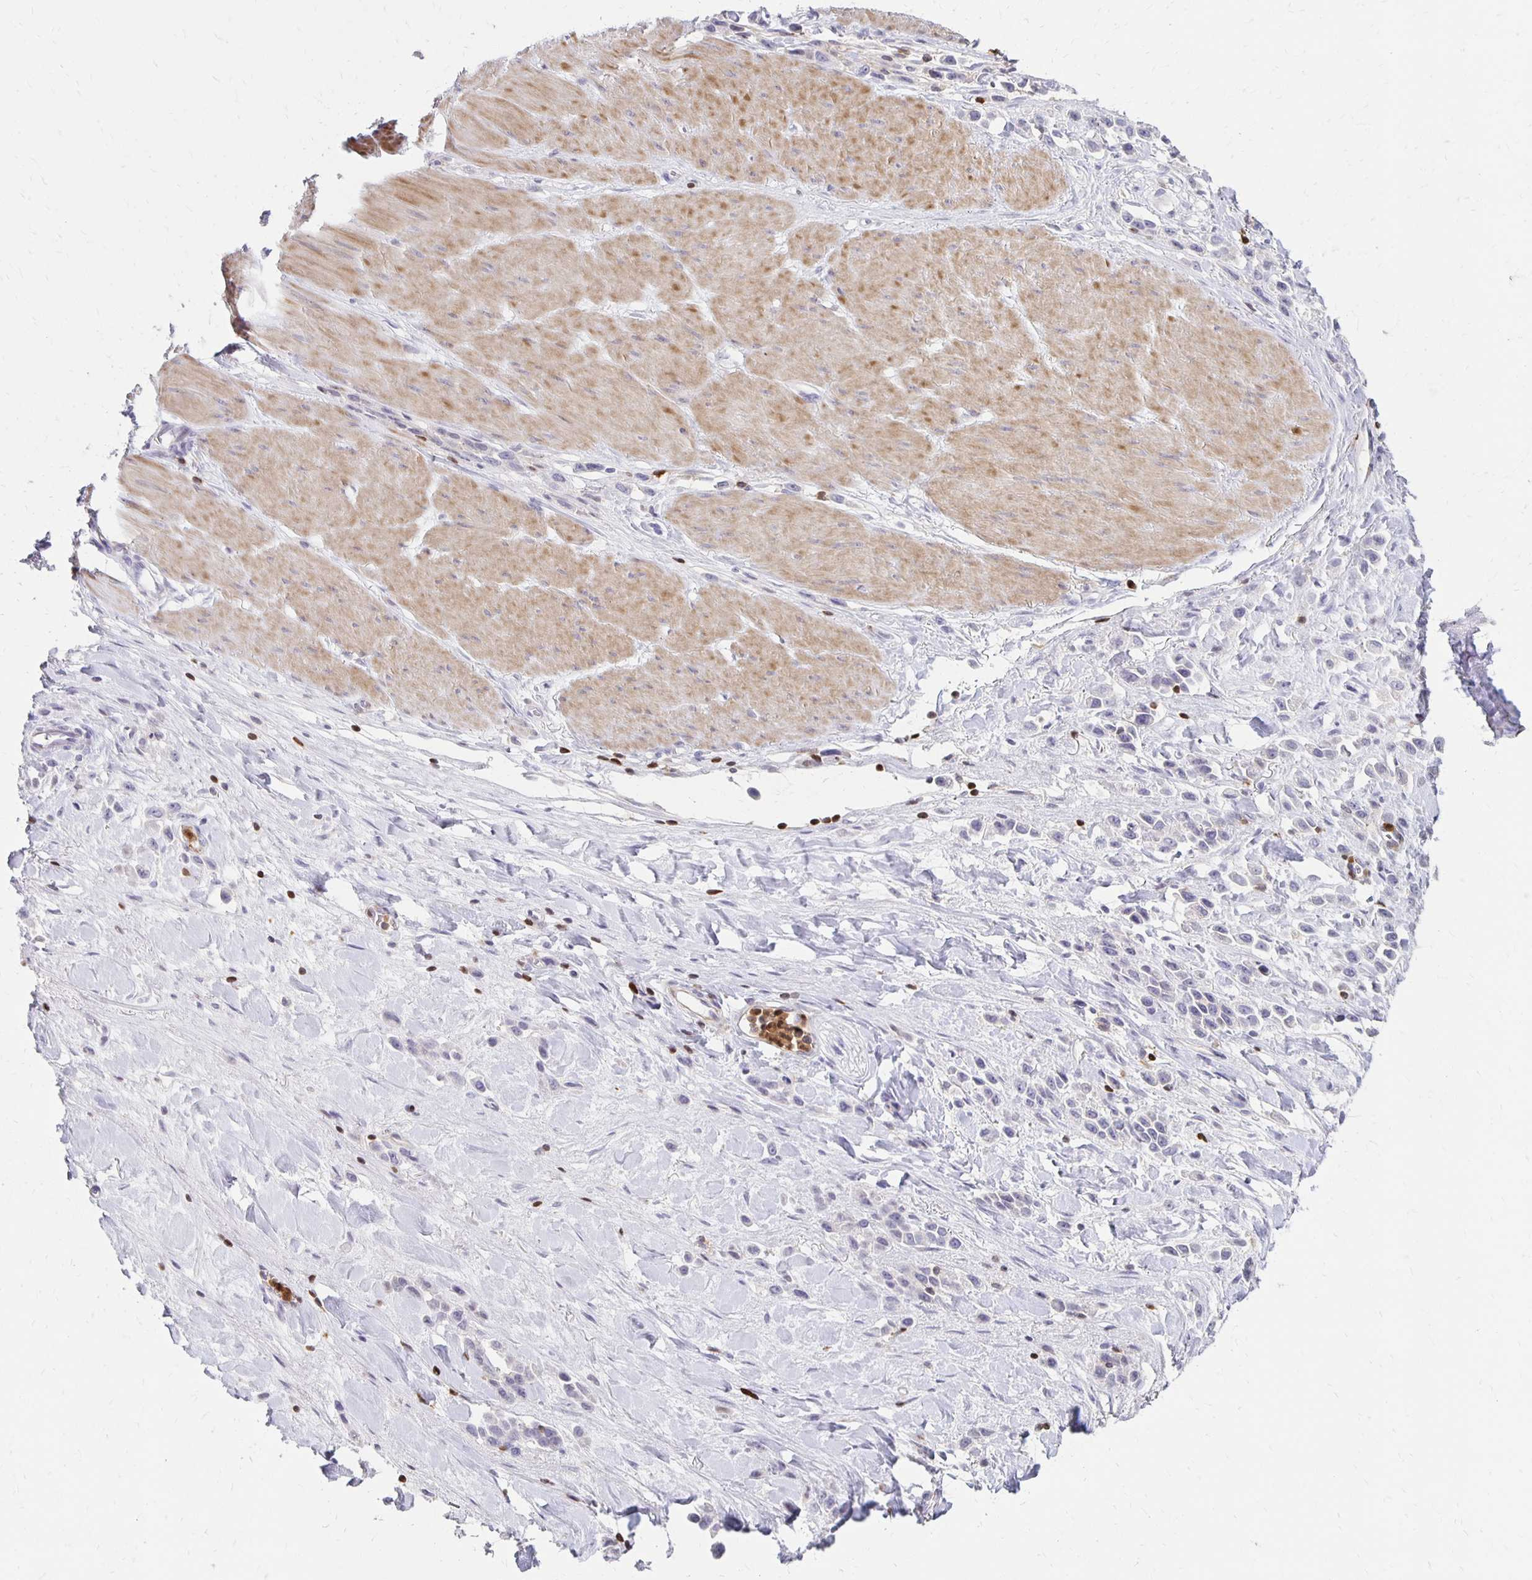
{"staining": {"intensity": "negative", "quantity": "none", "location": "none"}, "tissue": "stomach cancer", "cell_type": "Tumor cells", "image_type": "cancer", "snomed": [{"axis": "morphology", "description": "Adenocarcinoma, NOS"}, {"axis": "topography", "description": "Stomach"}], "caption": "This is a histopathology image of immunohistochemistry staining of adenocarcinoma (stomach), which shows no expression in tumor cells.", "gene": "CCL21", "patient": {"sex": "male", "age": 47}}